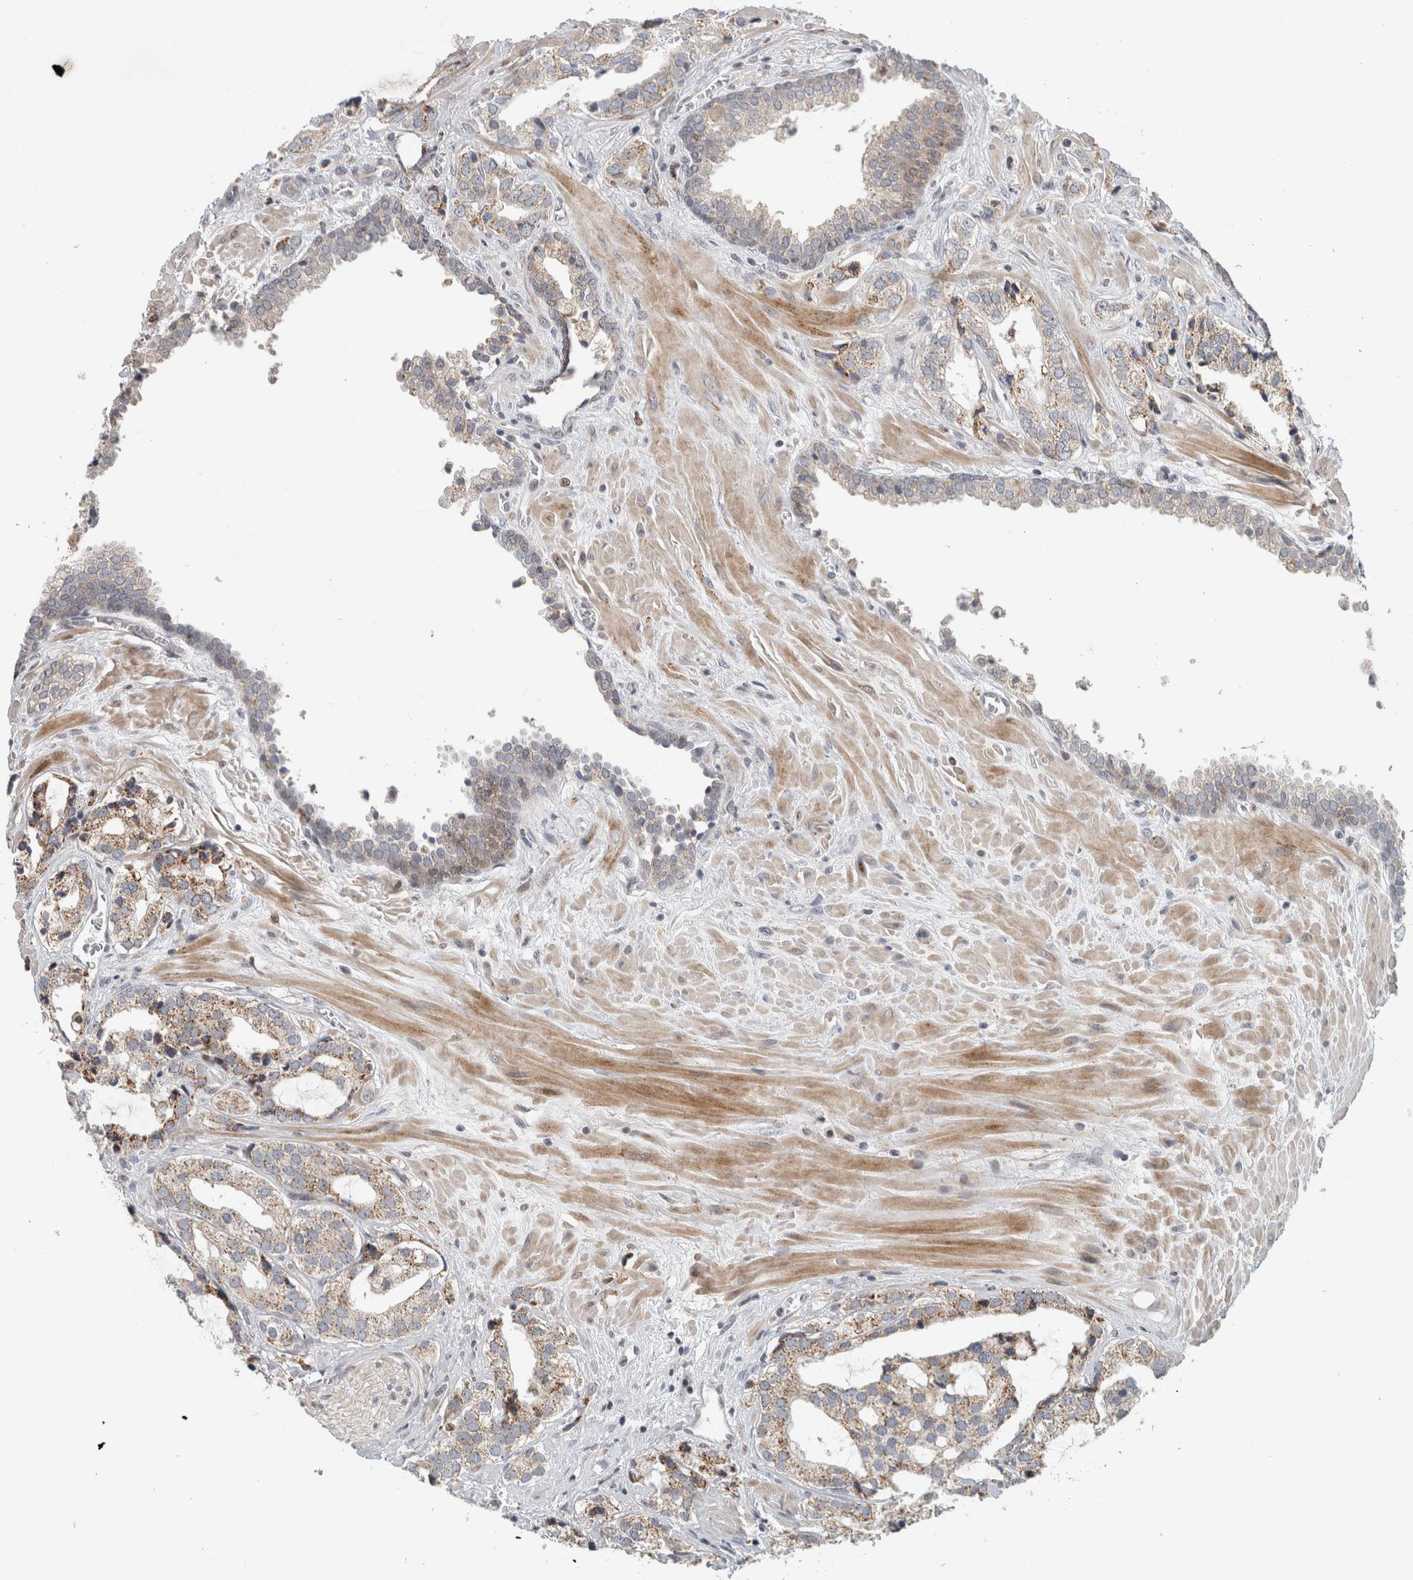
{"staining": {"intensity": "moderate", "quantity": "<25%", "location": "cytoplasmic/membranous"}, "tissue": "prostate cancer", "cell_type": "Tumor cells", "image_type": "cancer", "snomed": [{"axis": "morphology", "description": "Adenocarcinoma, High grade"}, {"axis": "topography", "description": "Prostate"}], "caption": "Prostate high-grade adenocarcinoma stained with a protein marker displays moderate staining in tumor cells.", "gene": "INSRR", "patient": {"sex": "male", "age": 66}}